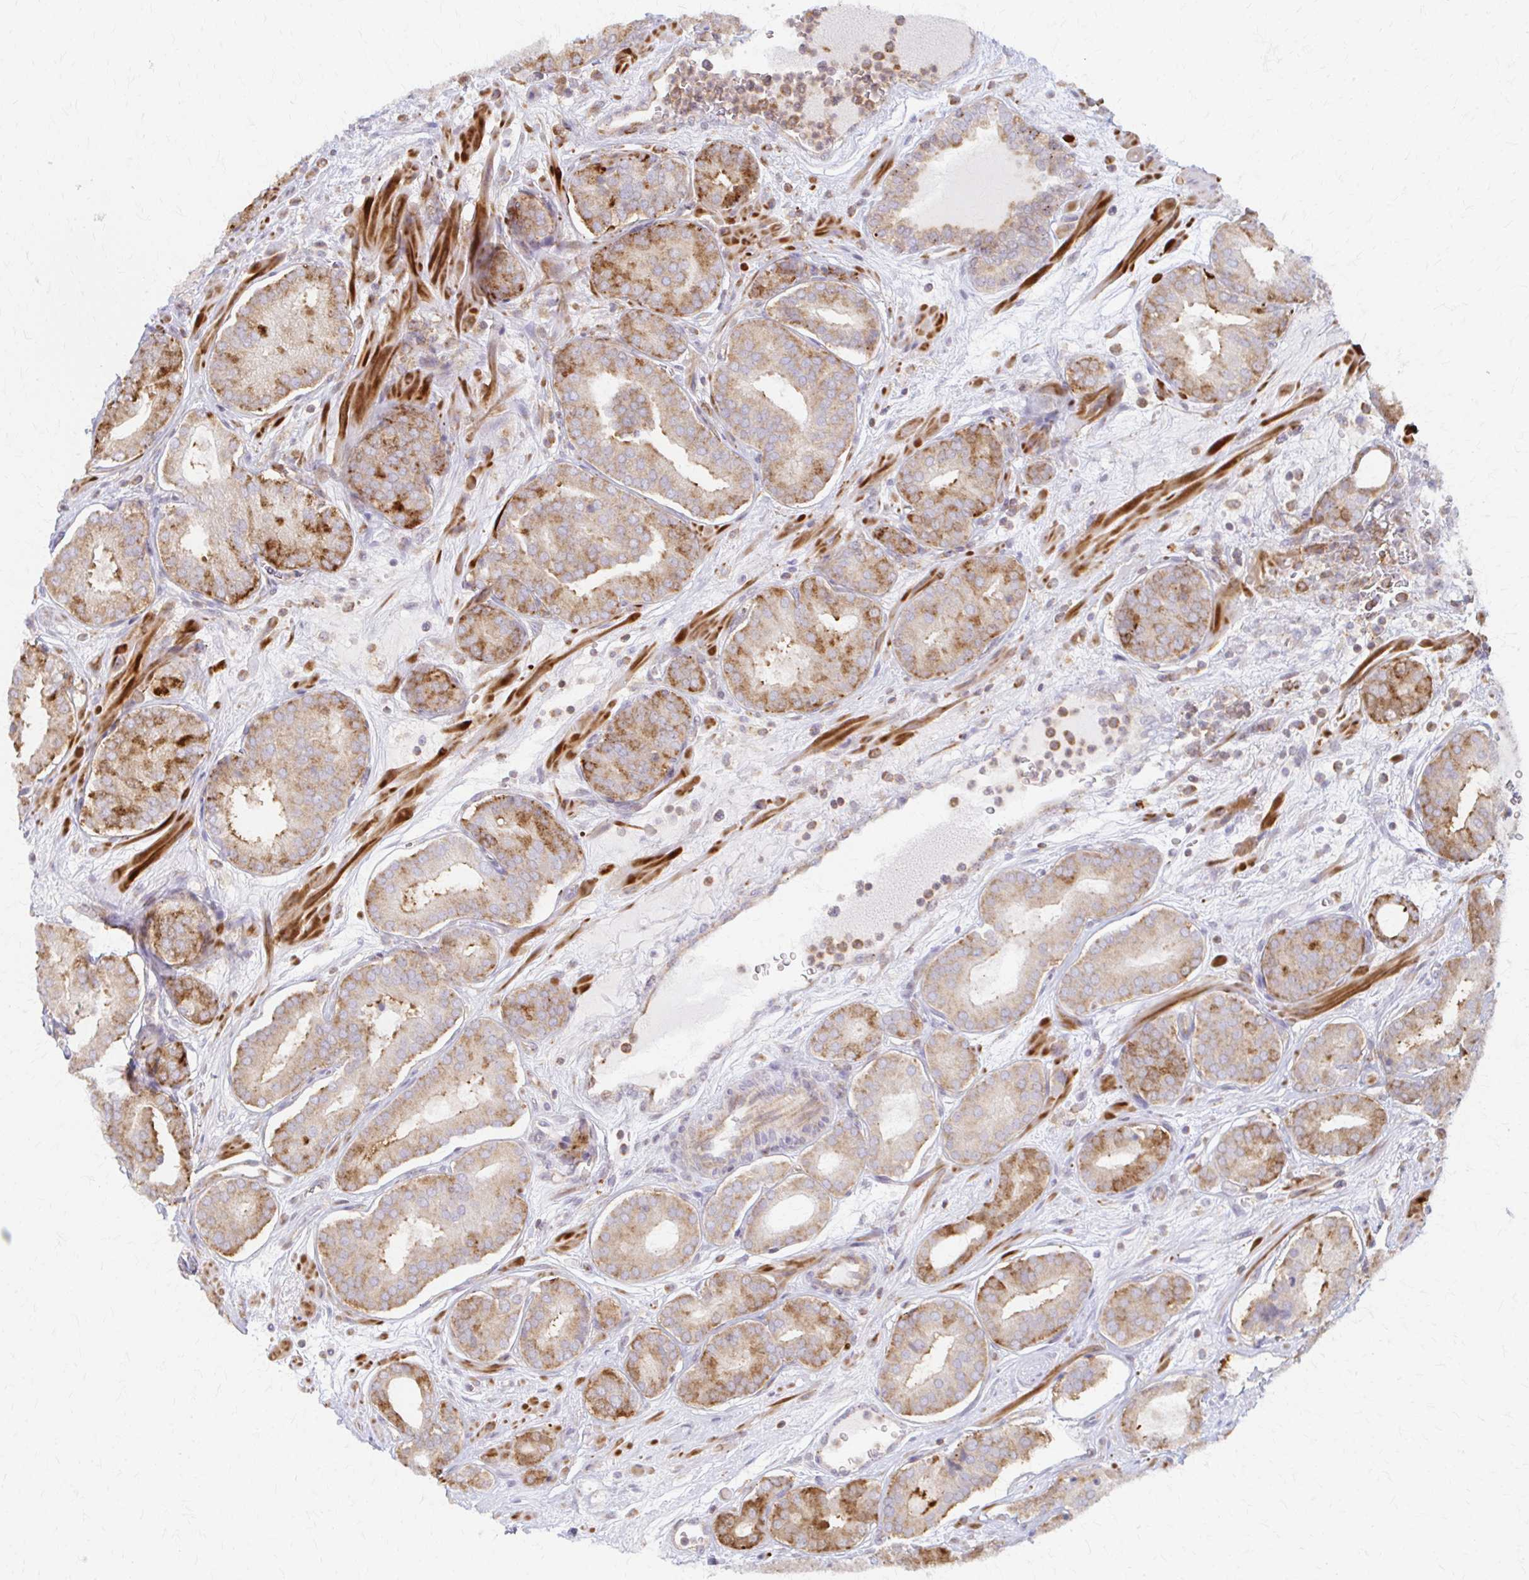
{"staining": {"intensity": "moderate", "quantity": "25%-75%", "location": "cytoplasmic/membranous"}, "tissue": "prostate cancer", "cell_type": "Tumor cells", "image_type": "cancer", "snomed": [{"axis": "morphology", "description": "Adenocarcinoma, High grade"}, {"axis": "topography", "description": "Prostate"}], "caption": "A photomicrograph of human prostate cancer (high-grade adenocarcinoma) stained for a protein reveals moderate cytoplasmic/membranous brown staining in tumor cells. (DAB = brown stain, brightfield microscopy at high magnification).", "gene": "ARHGAP35", "patient": {"sex": "male", "age": 66}}